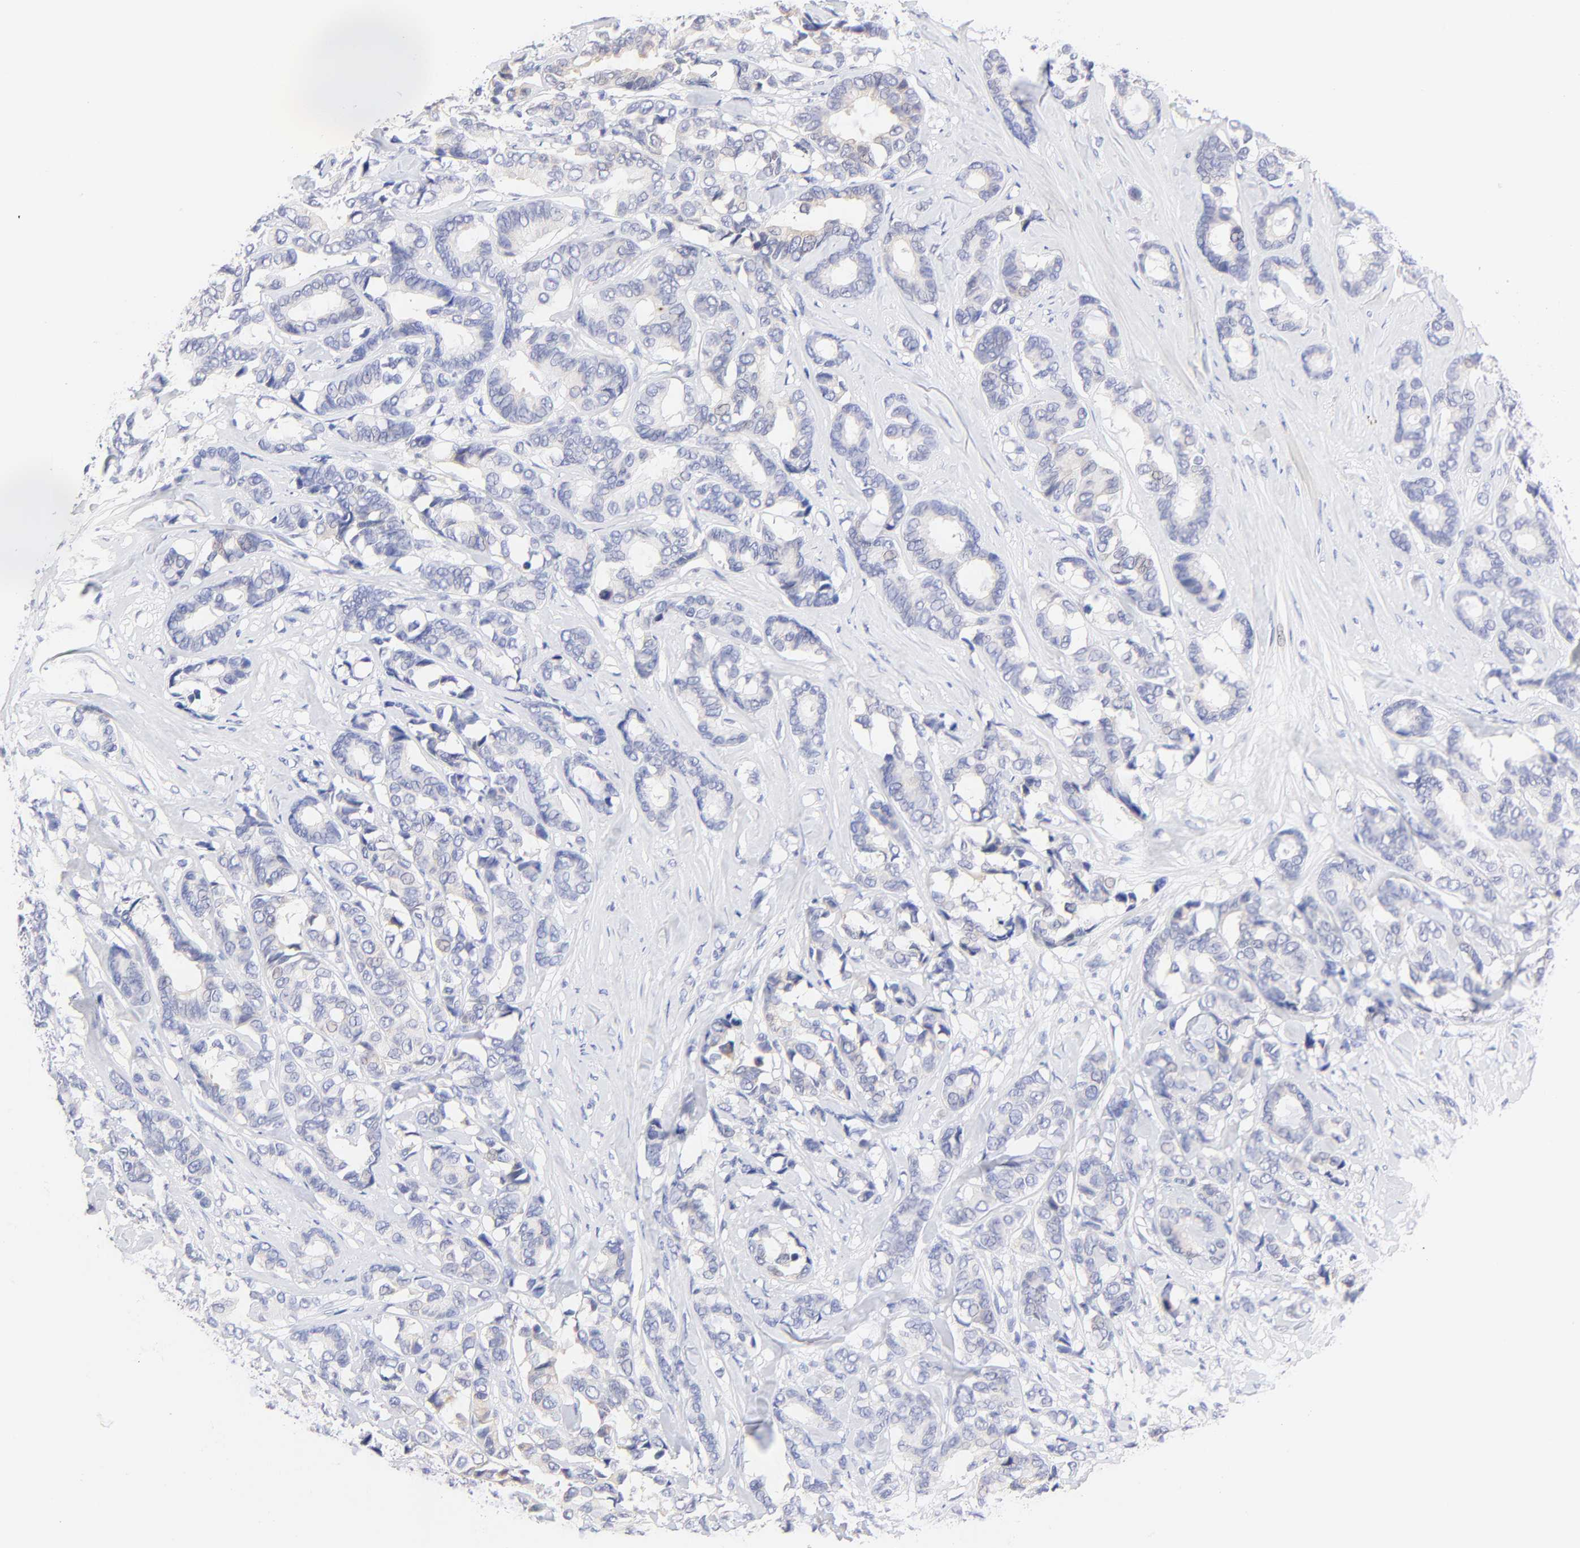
{"staining": {"intensity": "negative", "quantity": "none", "location": "none"}, "tissue": "breast cancer", "cell_type": "Tumor cells", "image_type": "cancer", "snomed": [{"axis": "morphology", "description": "Duct carcinoma"}, {"axis": "topography", "description": "Breast"}], "caption": "The micrograph reveals no significant staining in tumor cells of breast cancer.", "gene": "EBP", "patient": {"sex": "female", "age": 87}}